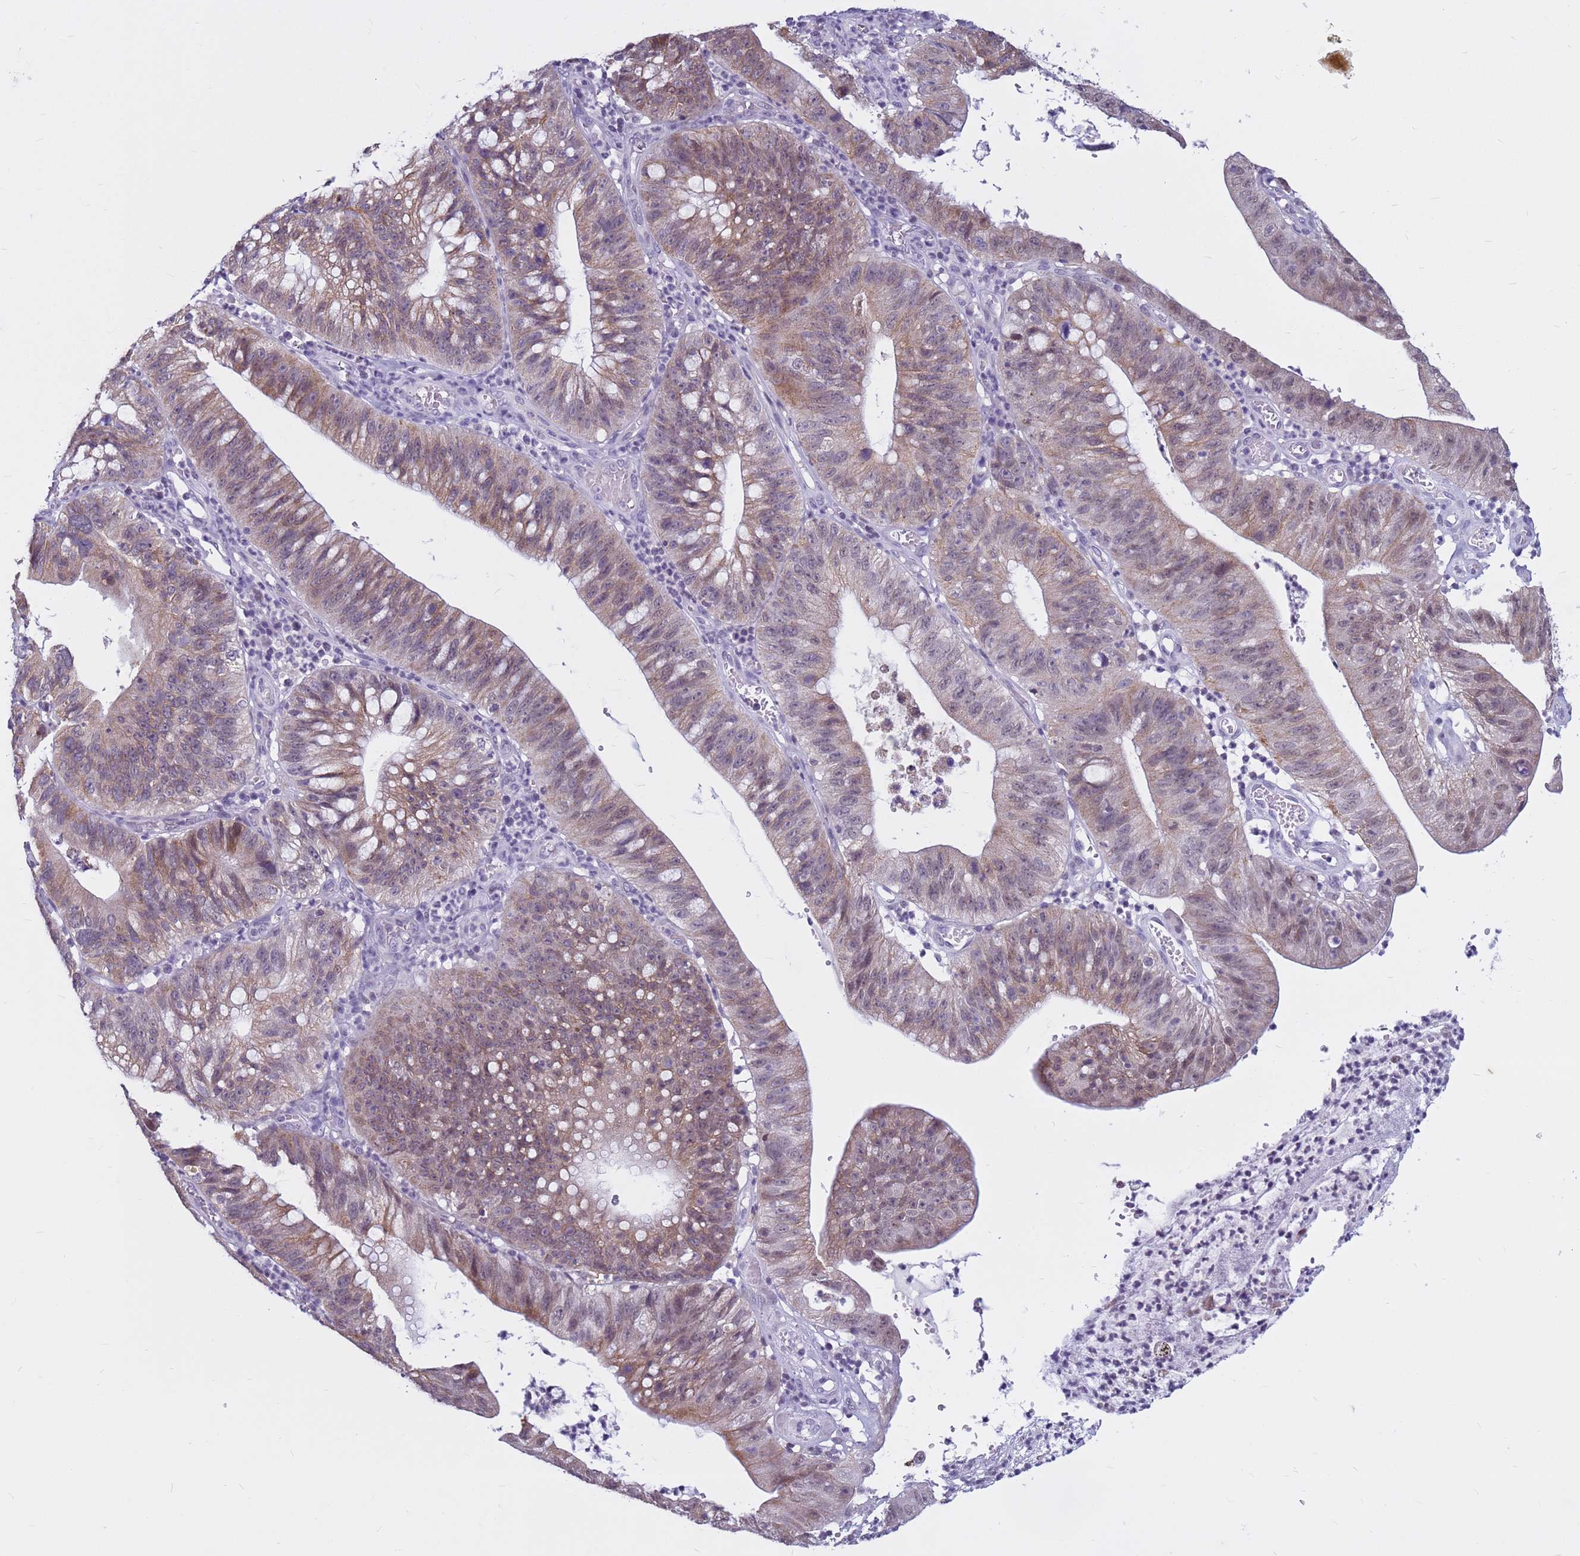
{"staining": {"intensity": "moderate", "quantity": ">75%", "location": "cytoplasmic/membranous"}, "tissue": "stomach cancer", "cell_type": "Tumor cells", "image_type": "cancer", "snomed": [{"axis": "morphology", "description": "Adenocarcinoma, NOS"}, {"axis": "topography", "description": "Stomach"}], "caption": "Immunohistochemistry of stomach cancer reveals medium levels of moderate cytoplasmic/membranous expression in approximately >75% of tumor cells. Nuclei are stained in blue.", "gene": "CDK2AP2", "patient": {"sex": "male", "age": 59}}